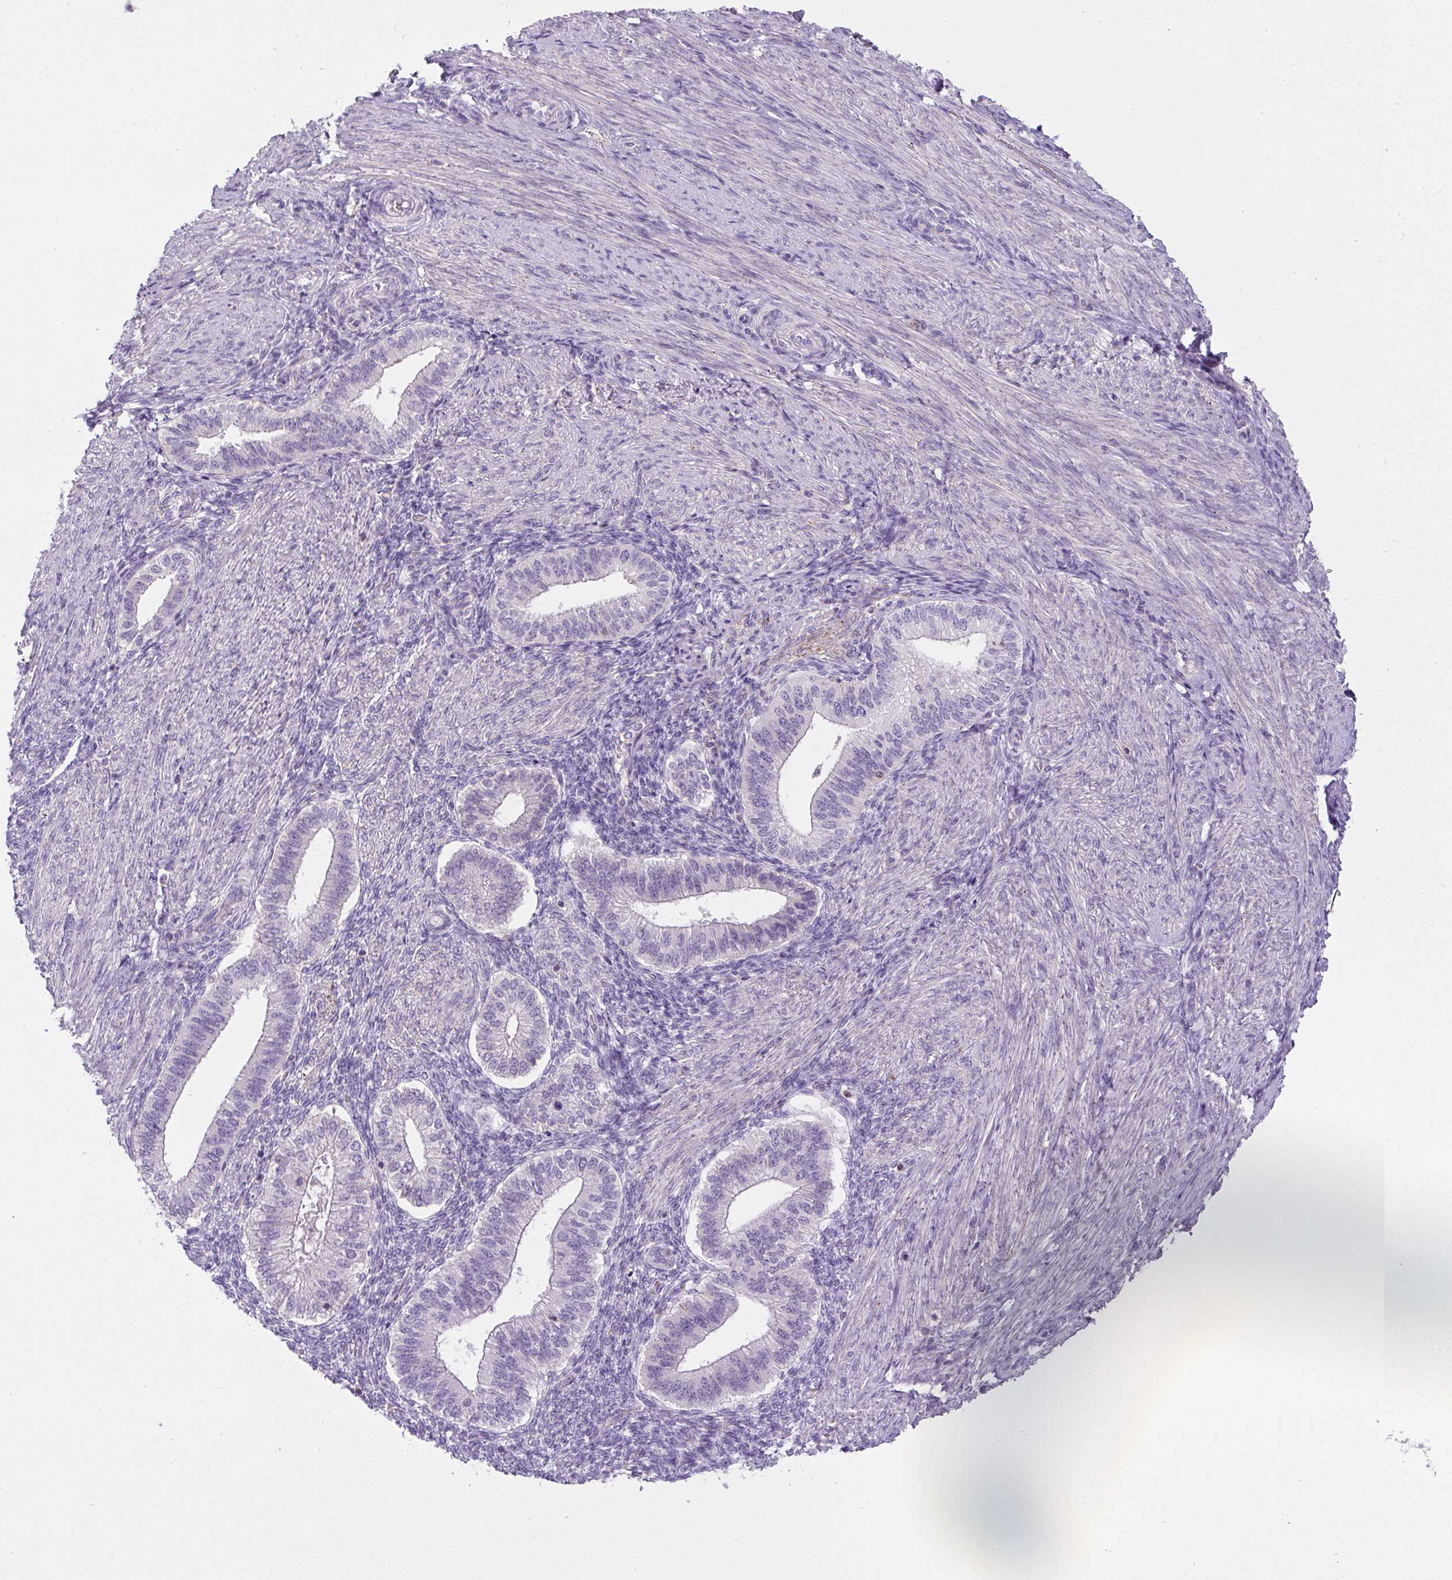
{"staining": {"intensity": "negative", "quantity": "none", "location": "none"}, "tissue": "endometrium", "cell_type": "Cells in endometrial stroma", "image_type": "normal", "snomed": [{"axis": "morphology", "description": "Normal tissue, NOS"}, {"axis": "topography", "description": "Endometrium"}], "caption": "Protein analysis of benign endometrium displays no significant positivity in cells in endometrial stroma. The staining was performed using DAB to visualize the protein expression in brown, while the nuclei were stained in blue with hematoxylin (Magnification: 20x).", "gene": "PIP5KL1", "patient": {"sex": "female", "age": 25}}